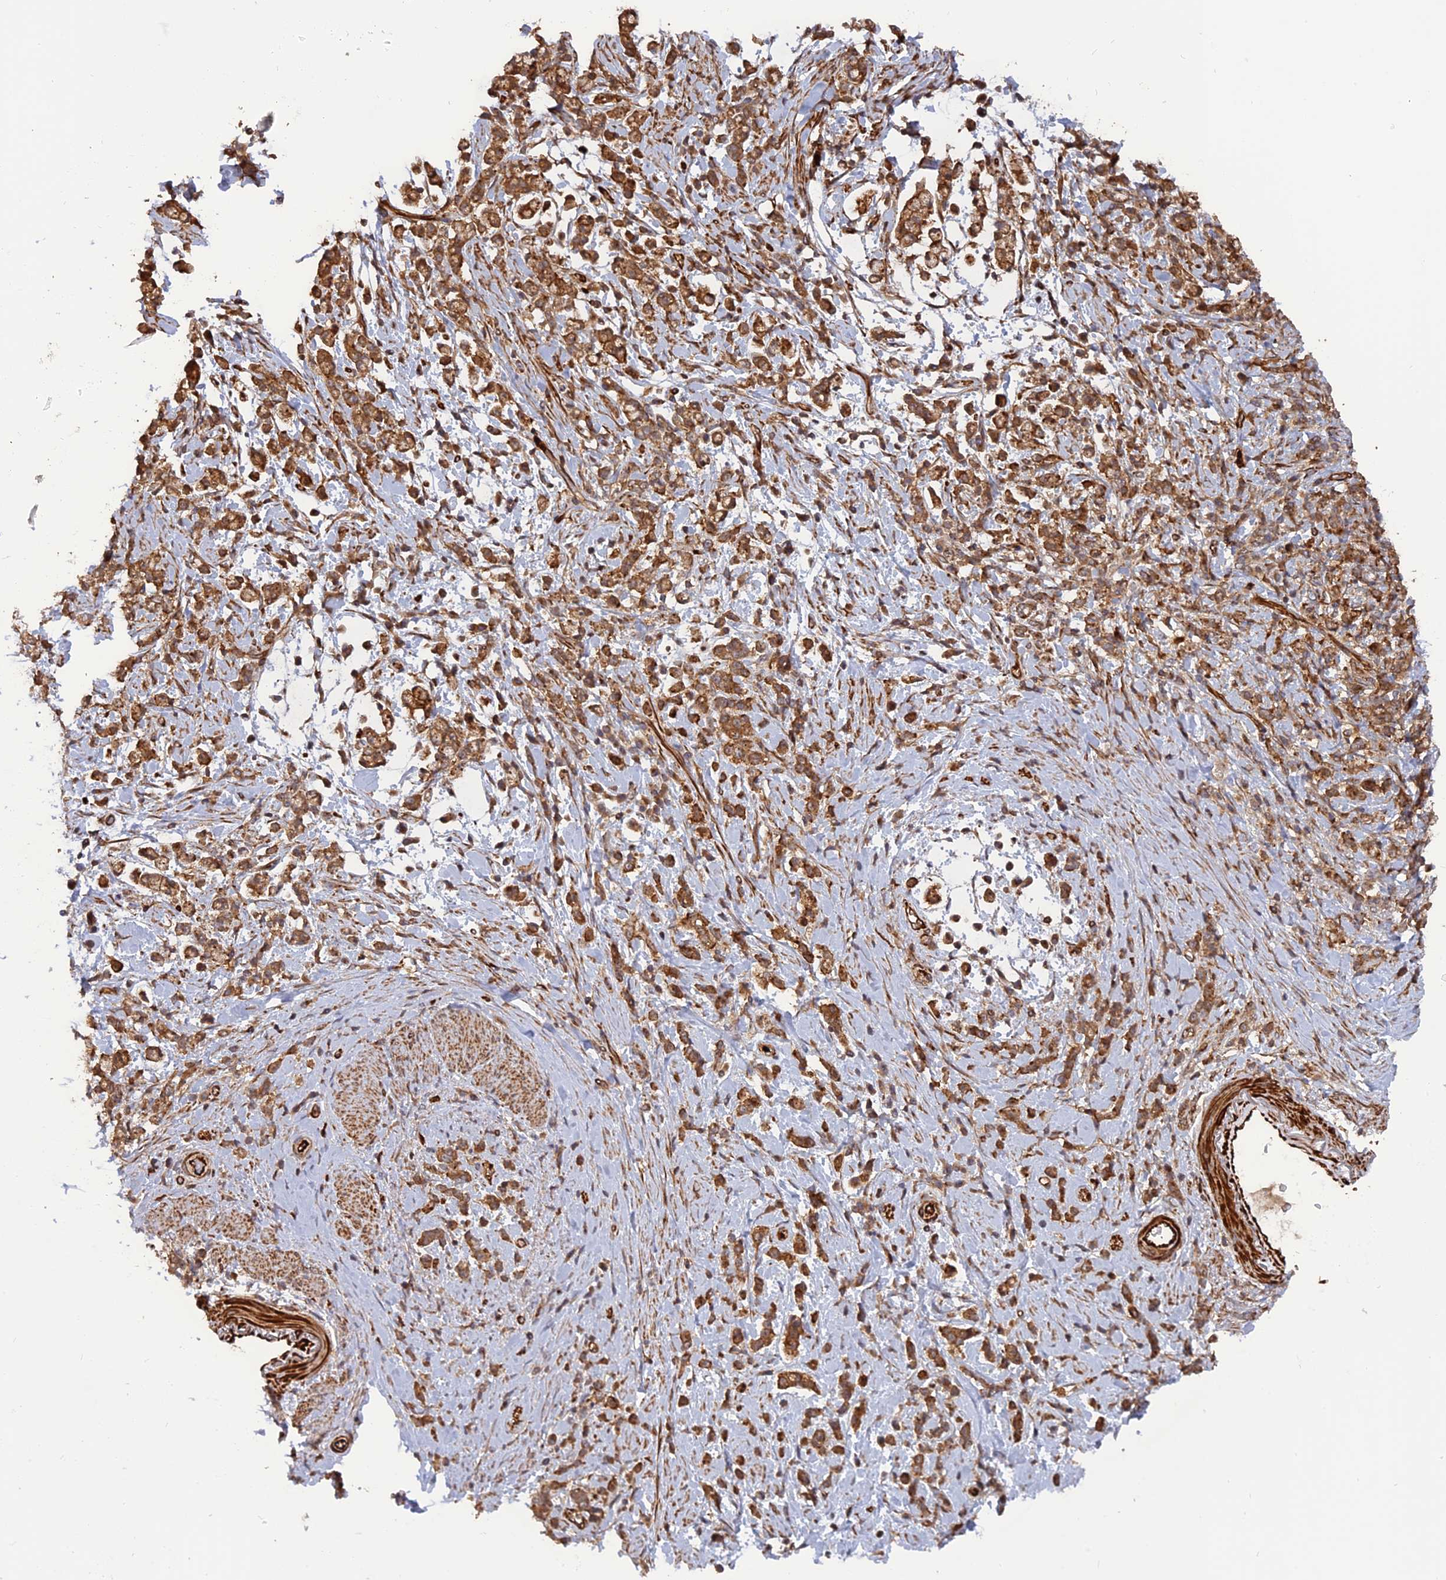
{"staining": {"intensity": "moderate", "quantity": ">75%", "location": "cytoplasmic/membranous"}, "tissue": "stomach cancer", "cell_type": "Tumor cells", "image_type": "cancer", "snomed": [{"axis": "morphology", "description": "Adenocarcinoma, NOS"}, {"axis": "topography", "description": "Stomach"}], "caption": "Stomach adenocarcinoma stained with IHC exhibits moderate cytoplasmic/membranous expression in approximately >75% of tumor cells.", "gene": "PHLDB3", "patient": {"sex": "female", "age": 60}}